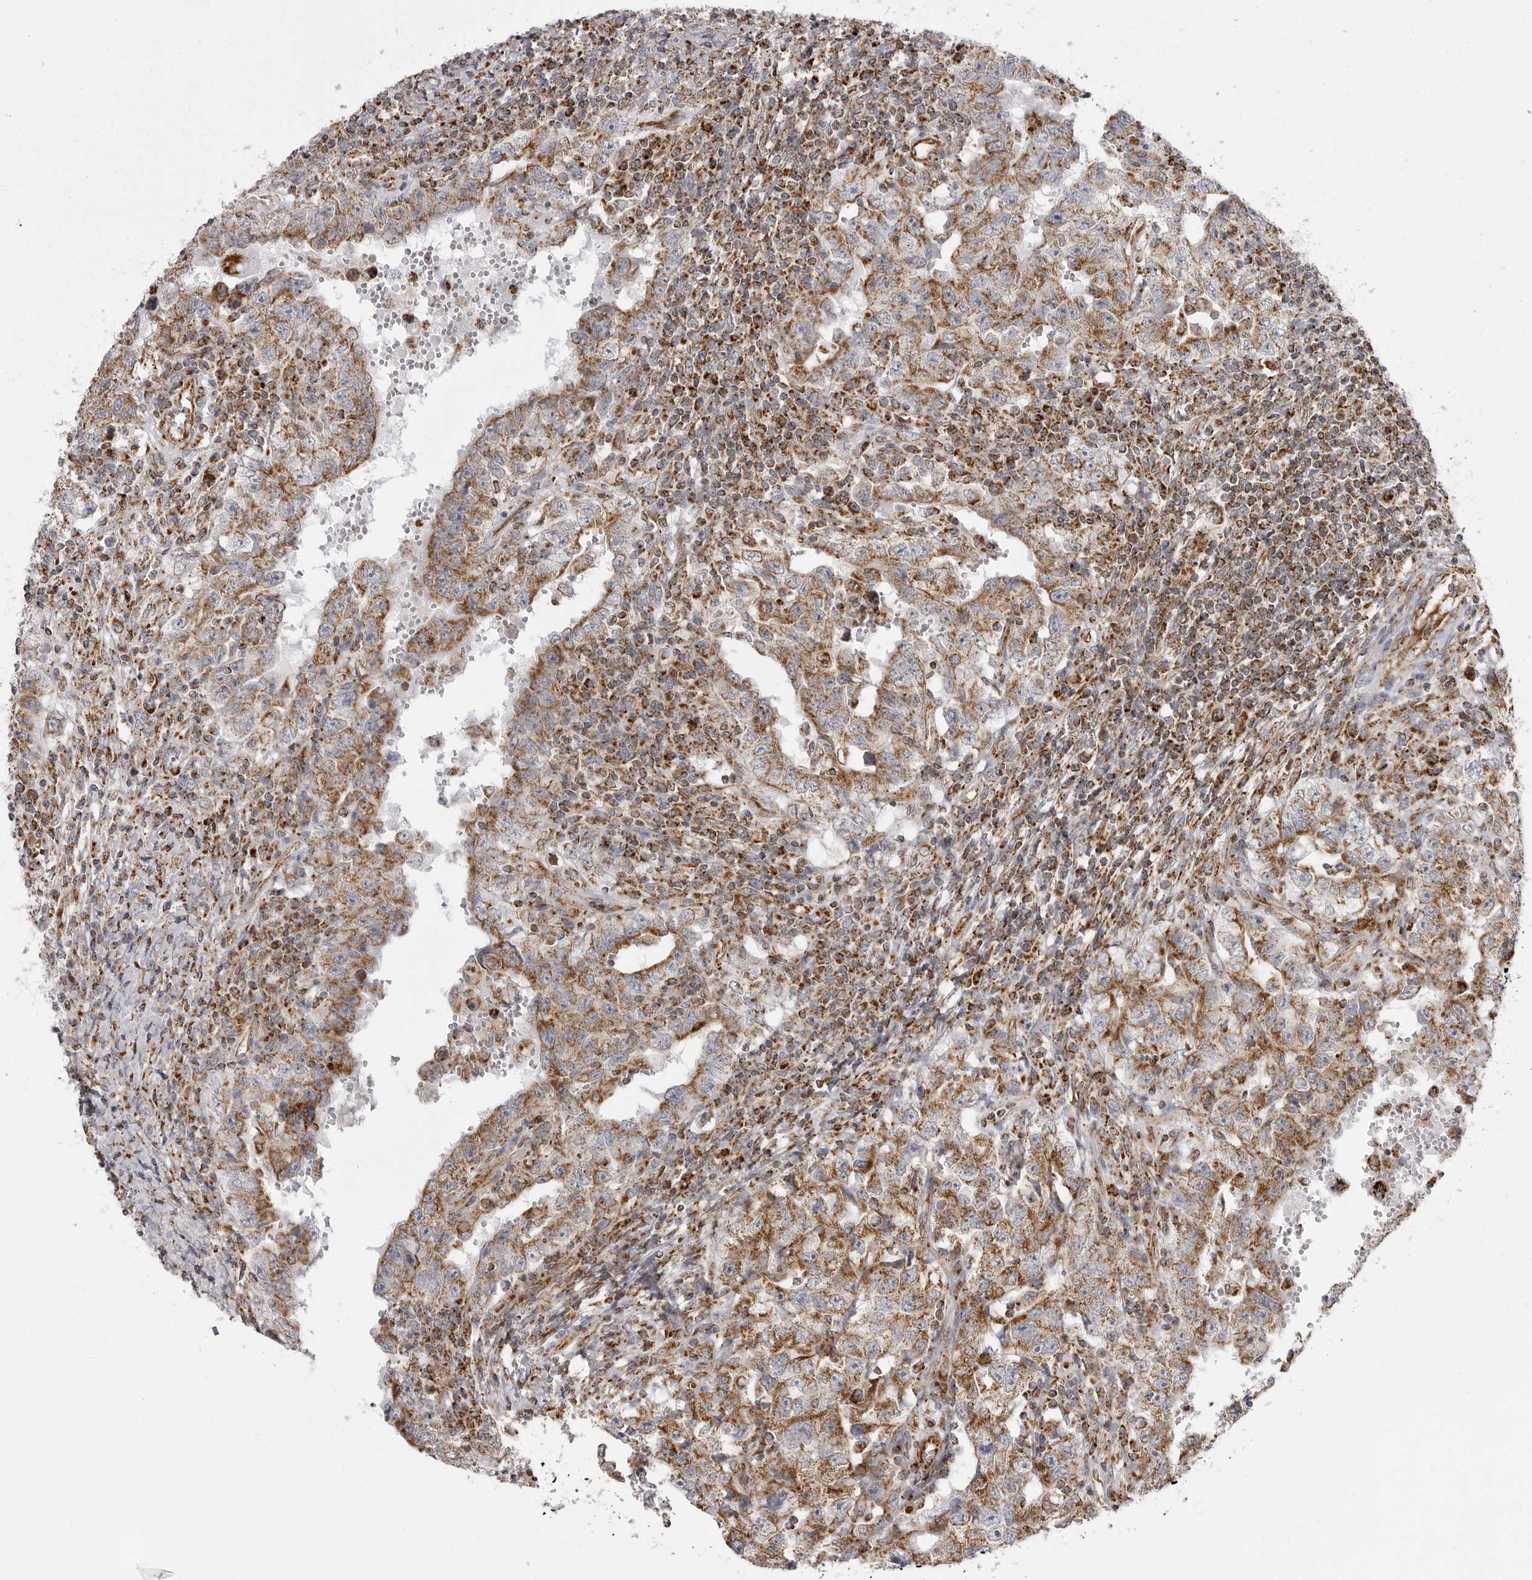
{"staining": {"intensity": "moderate", "quantity": ">75%", "location": "cytoplasmic/membranous"}, "tissue": "testis cancer", "cell_type": "Tumor cells", "image_type": "cancer", "snomed": [{"axis": "morphology", "description": "Carcinoma, Embryonal, NOS"}, {"axis": "topography", "description": "Testis"}], "caption": "Protein staining by immunohistochemistry exhibits moderate cytoplasmic/membranous staining in approximately >75% of tumor cells in testis cancer.", "gene": "FH", "patient": {"sex": "male", "age": 26}}